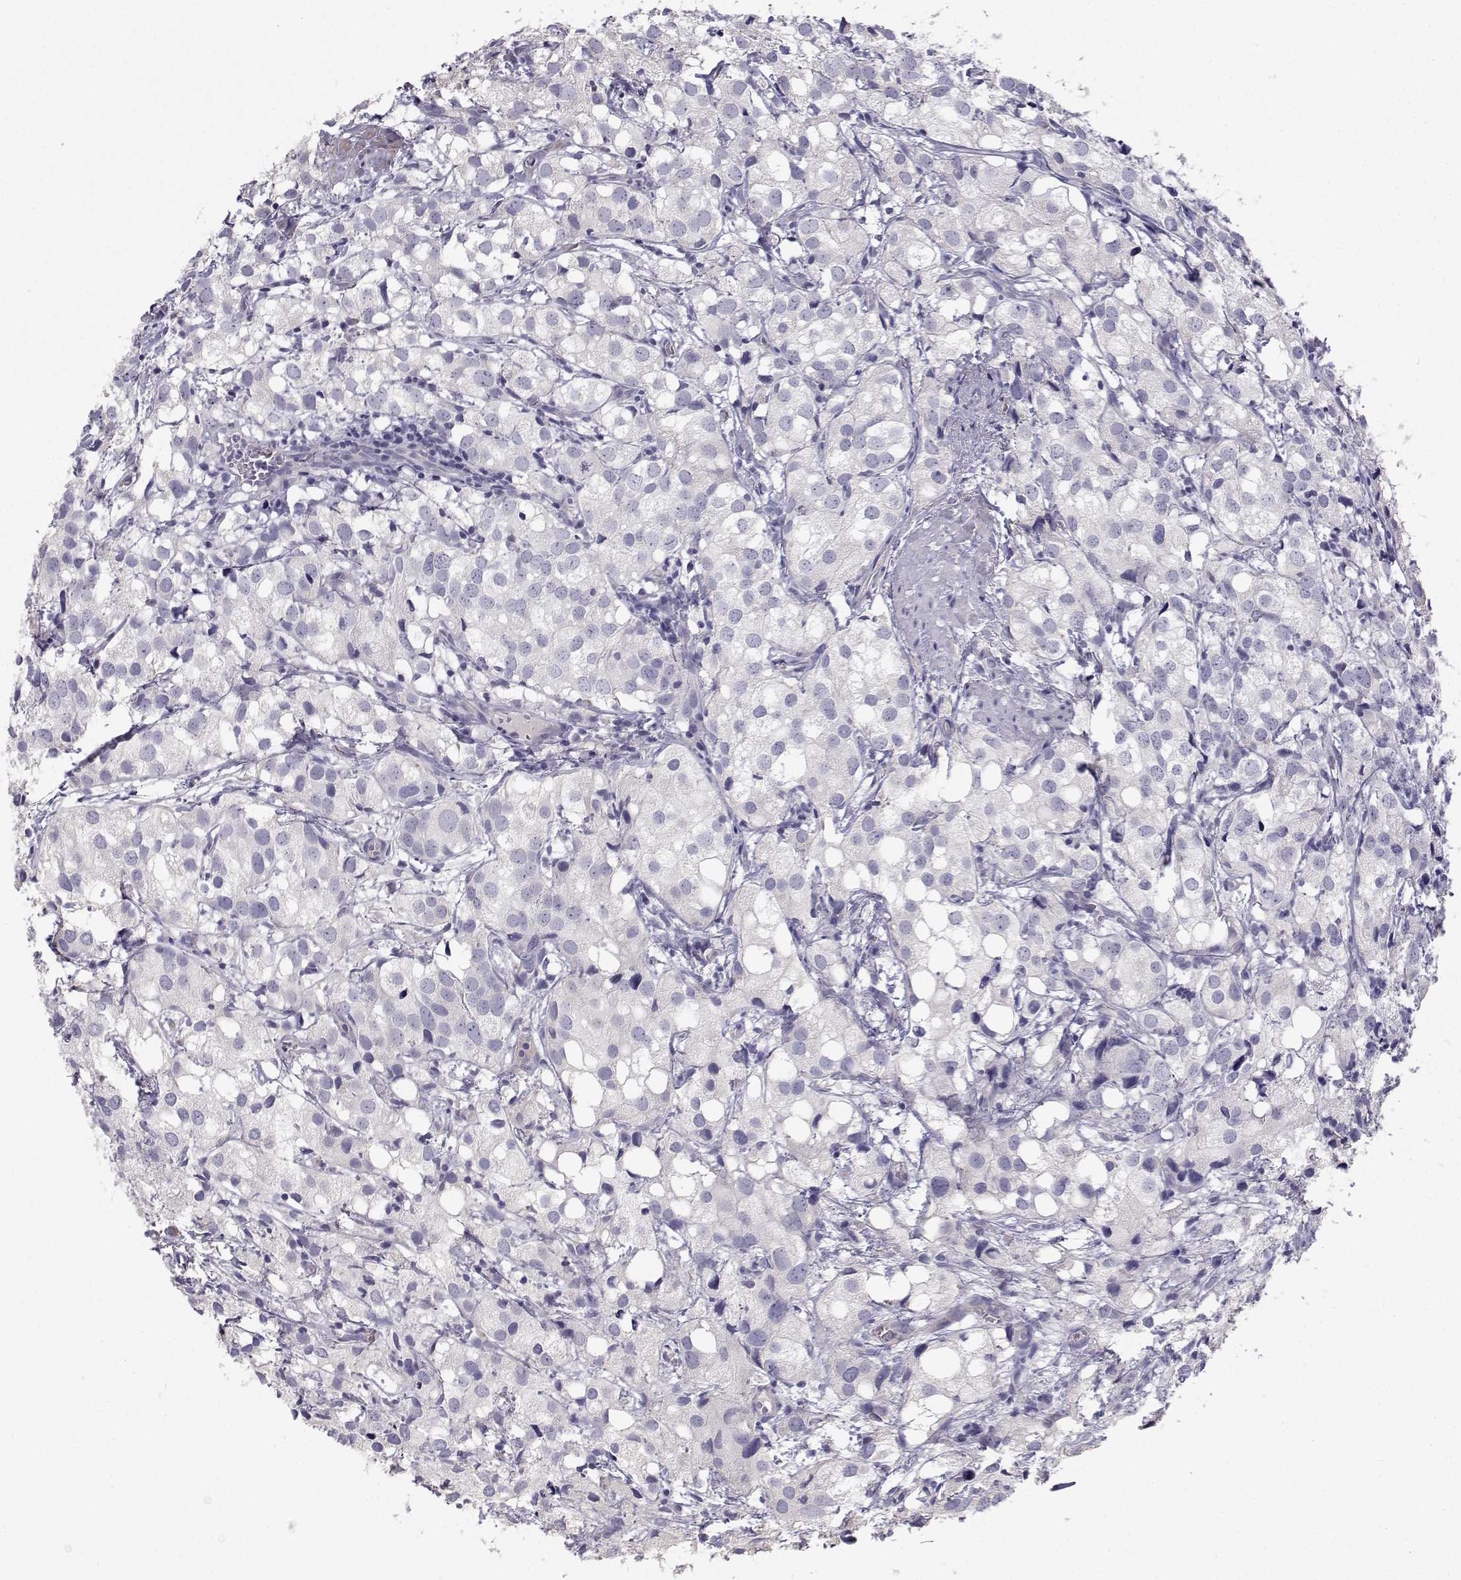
{"staining": {"intensity": "negative", "quantity": "none", "location": "none"}, "tissue": "prostate cancer", "cell_type": "Tumor cells", "image_type": "cancer", "snomed": [{"axis": "morphology", "description": "Adenocarcinoma, High grade"}, {"axis": "topography", "description": "Prostate"}], "caption": "A high-resolution histopathology image shows immunohistochemistry staining of prostate cancer, which demonstrates no significant expression in tumor cells.", "gene": "ANKRD65", "patient": {"sex": "male", "age": 86}}